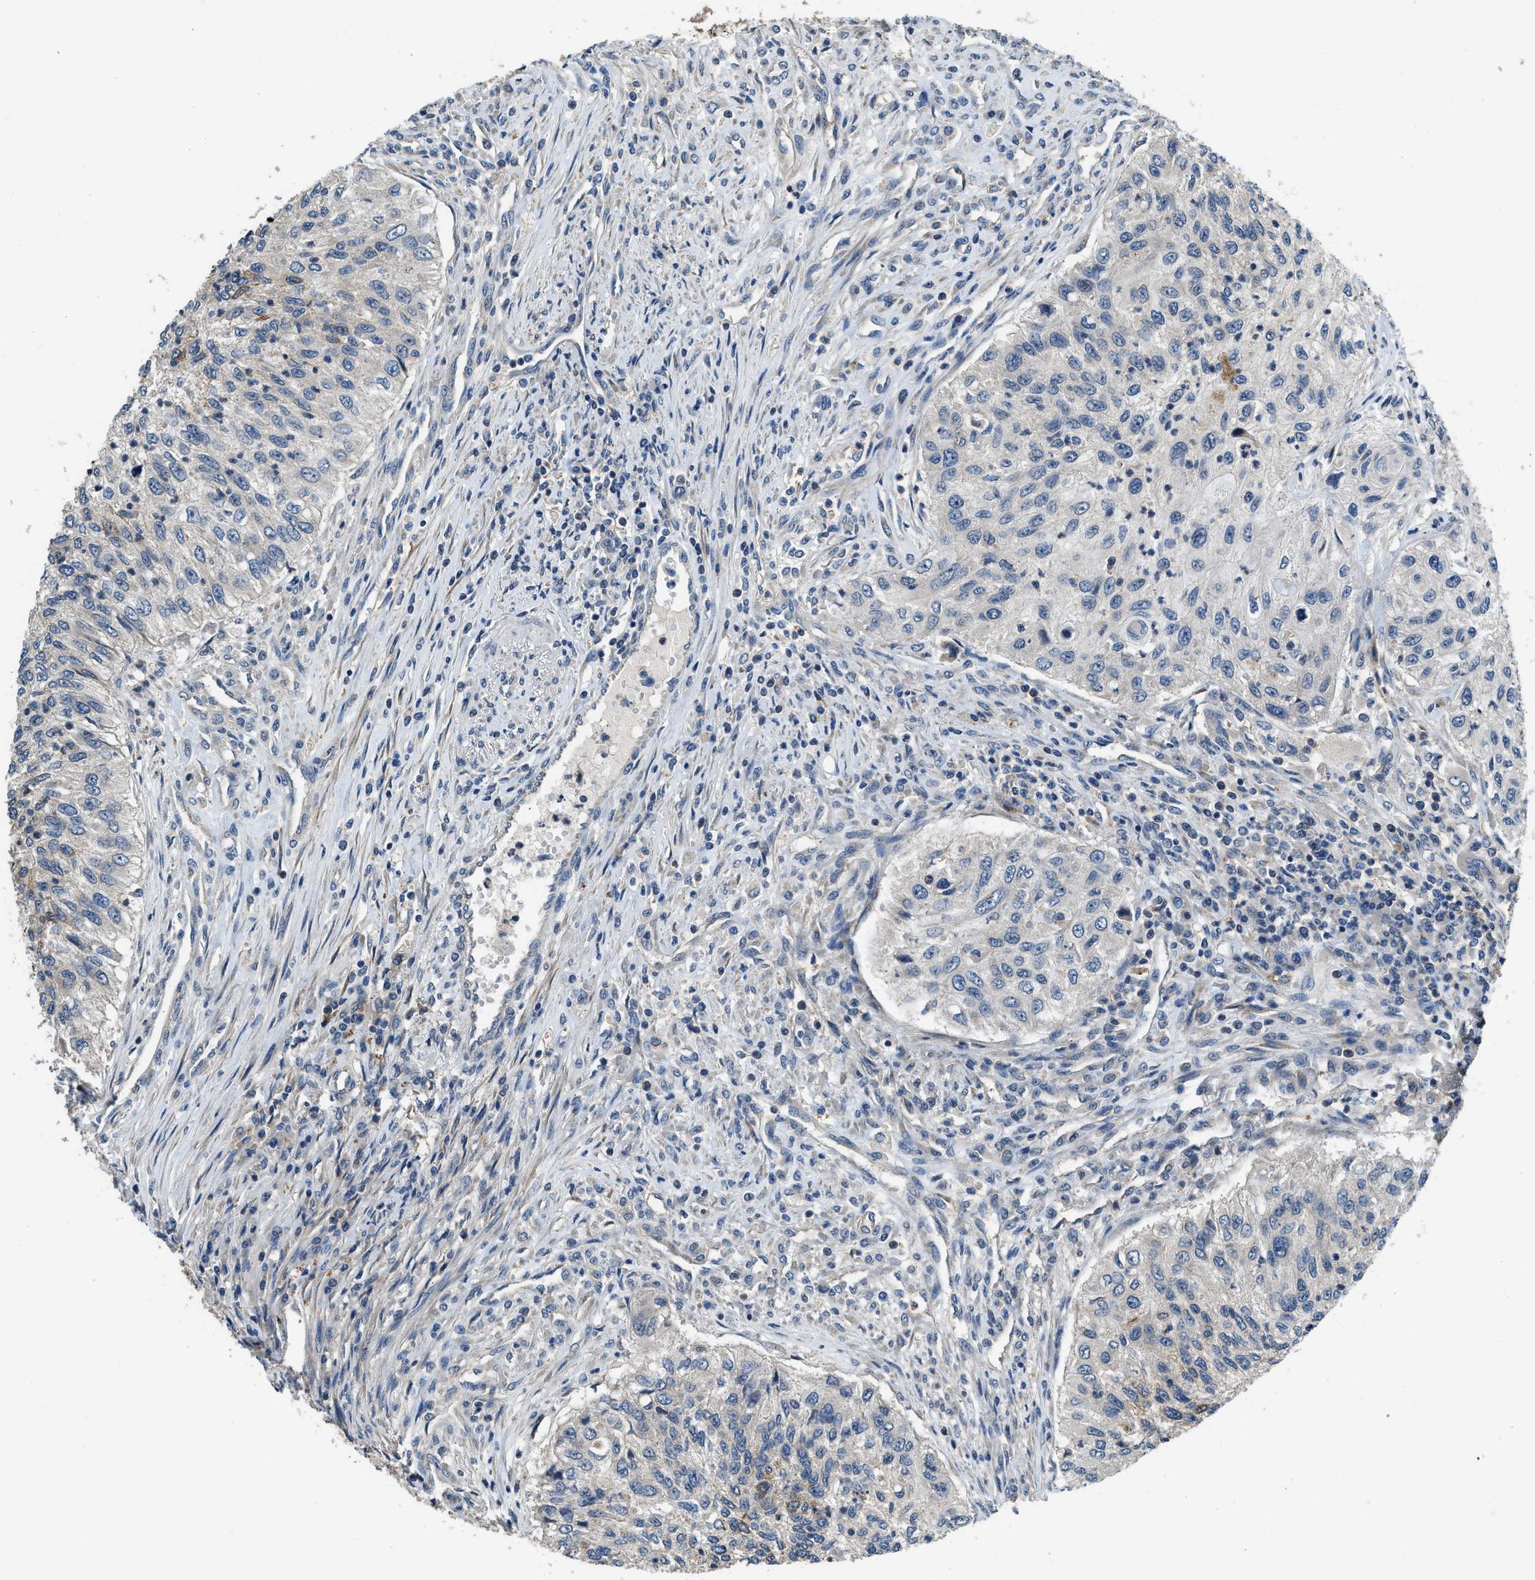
{"staining": {"intensity": "moderate", "quantity": "<25%", "location": "cytoplasmic/membranous"}, "tissue": "urothelial cancer", "cell_type": "Tumor cells", "image_type": "cancer", "snomed": [{"axis": "morphology", "description": "Urothelial carcinoma, High grade"}, {"axis": "topography", "description": "Urinary bladder"}], "caption": "IHC staining of urothelial carcinoma (high-grade), which shows low levels of moderate cytoplasmic/membranous staining in about <25% of tumor cells indicating moderate cytoplasmic/membranous protein positivity. The staining was performed using DAB (3,3'-diaminobenzidine) (brown) for protein detection and nuclei were counterstained in hematoxylin (blue).", "gene": "IL3RA", "patient": {"sex": "female", "age": 60}}